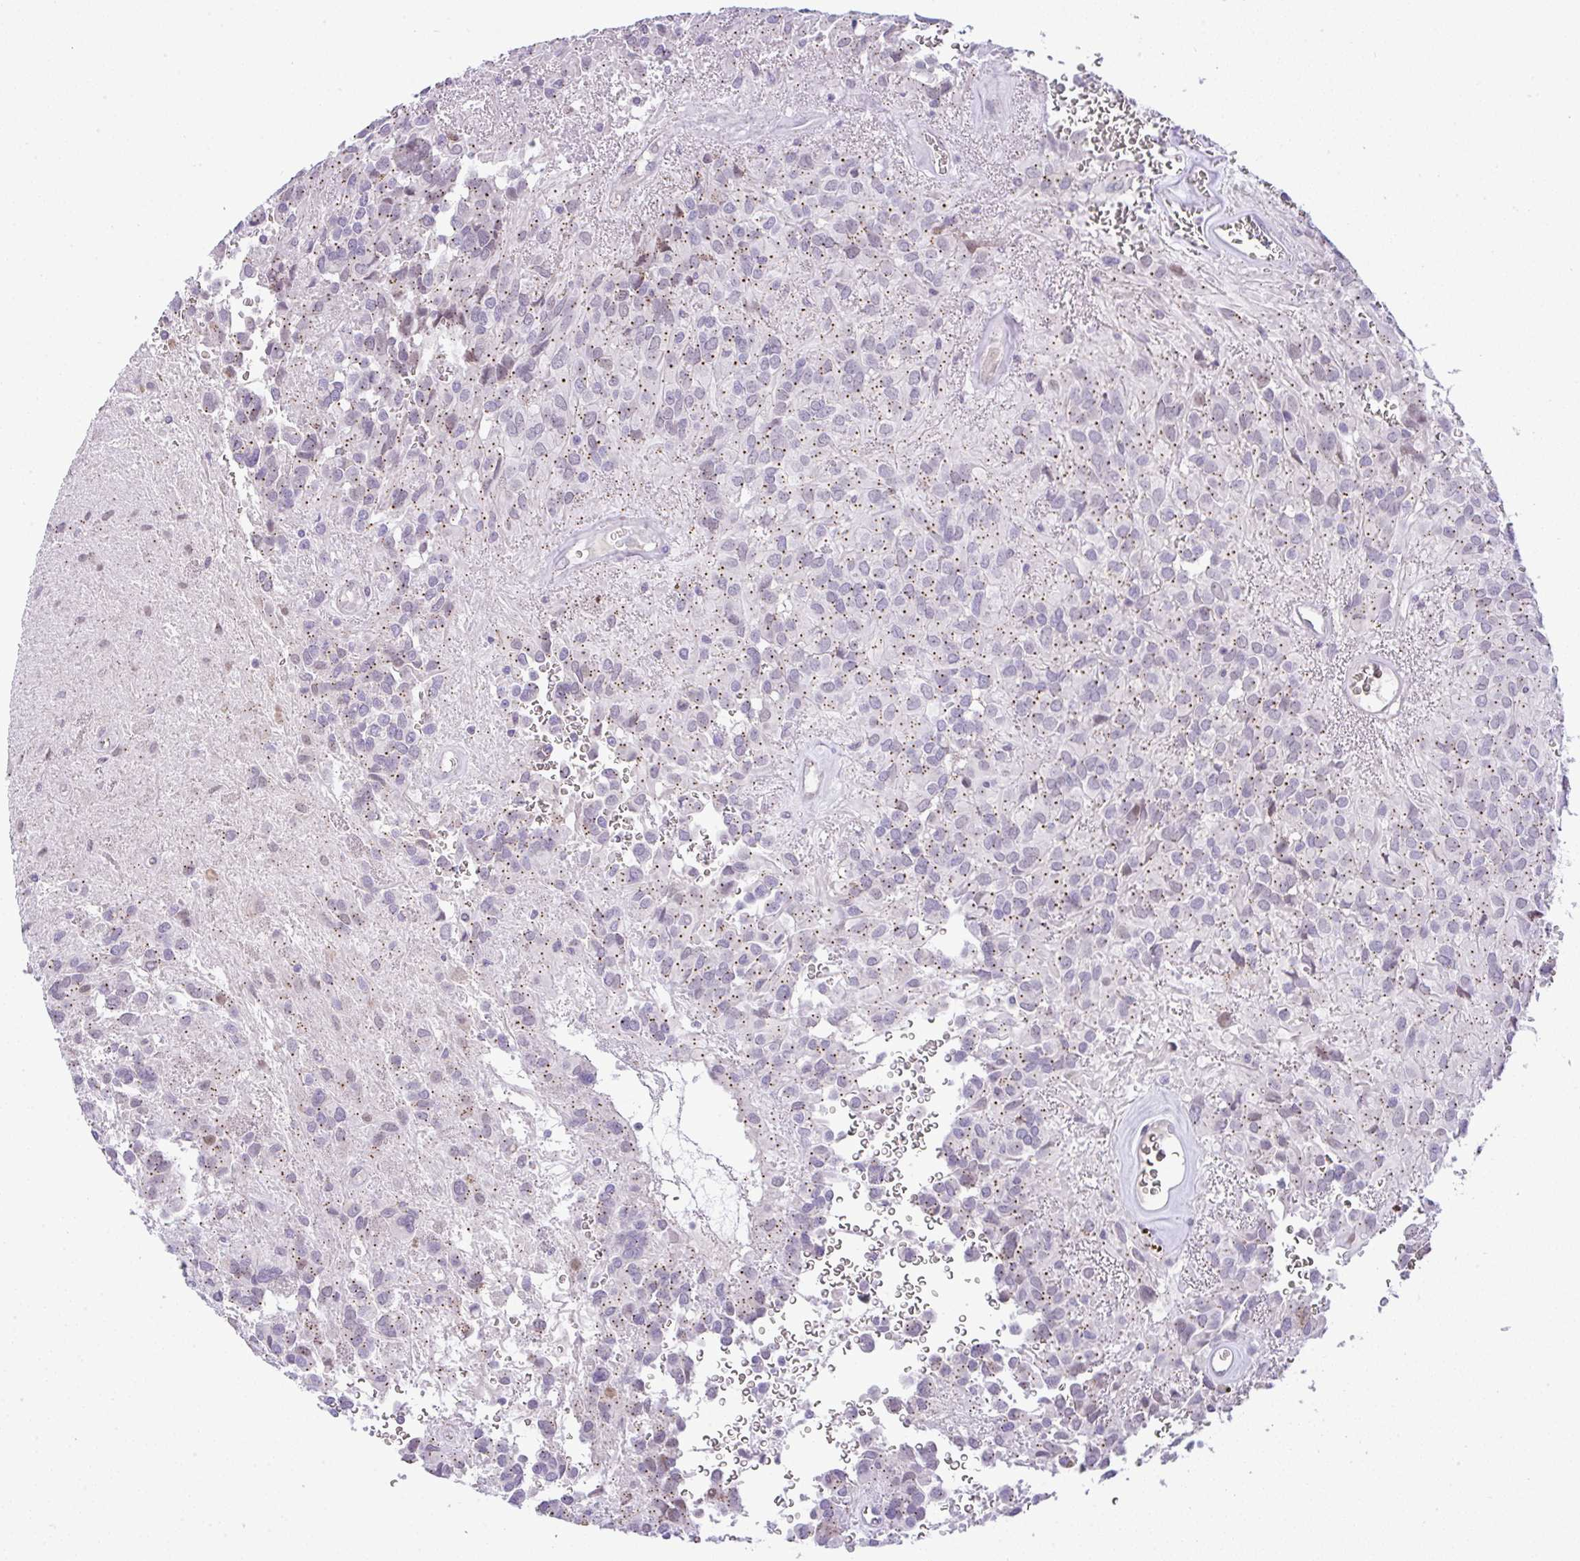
{"staining": {"intensity": "weak", "quantity": "25%-75%", "location": "cytoplasmic/membranous"}, "tissue": "glioma", "cell_type": "Tumor cells", "image_type": "cancer", "snomed": [{"axis": "morphology", "description": "Glioma, malignant, Low grade"}, {"axis": "topography", "description": "Brain"}], "caption": "Protein staining of glioma tissue shows weak cytoplasmic/membranous positivity in approximately 25%-75% of tumor cells.", "gene": "FAM177A1", "patient": {"sex": "male", "age": 56}}